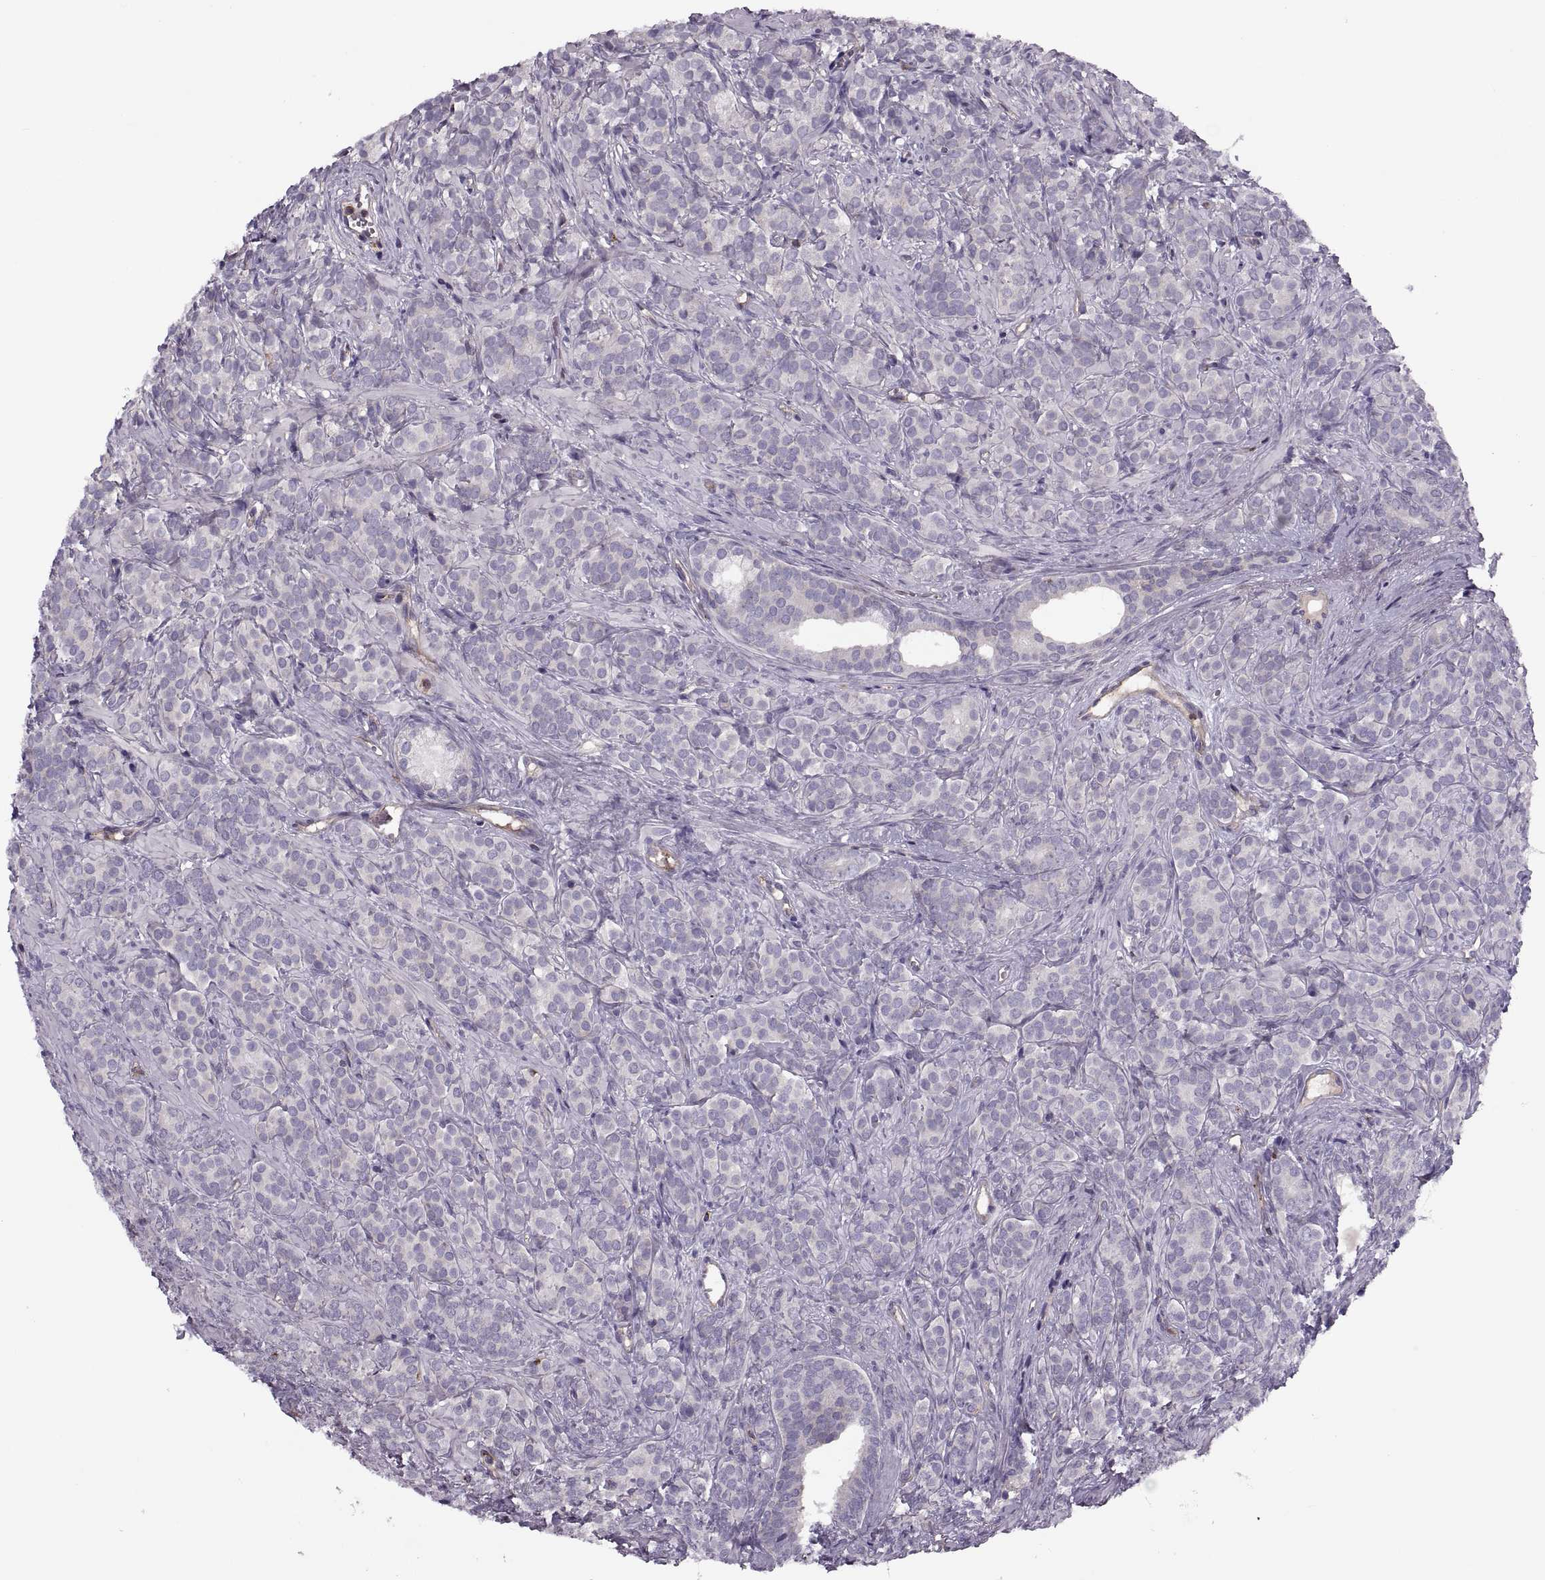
{"staining": {"intensity": "negative", "quantity": "none", "location": "none"}, "tissue": "prostate cancer", "cell_type": "Tumor cells", "image_type": "cancer", "snomed": [{"axis": "morphology", "description": "Adenocarcinoma, High grade"}, {"axis": "topography", "description": "Prostate"}], "caption": "Protein analysis of high-grade adenocarcinoma (prostate) shows no significant expression in tumor cells.", "gene": "SLC2A3", "patient": {"sex": "male", "age": 84}}